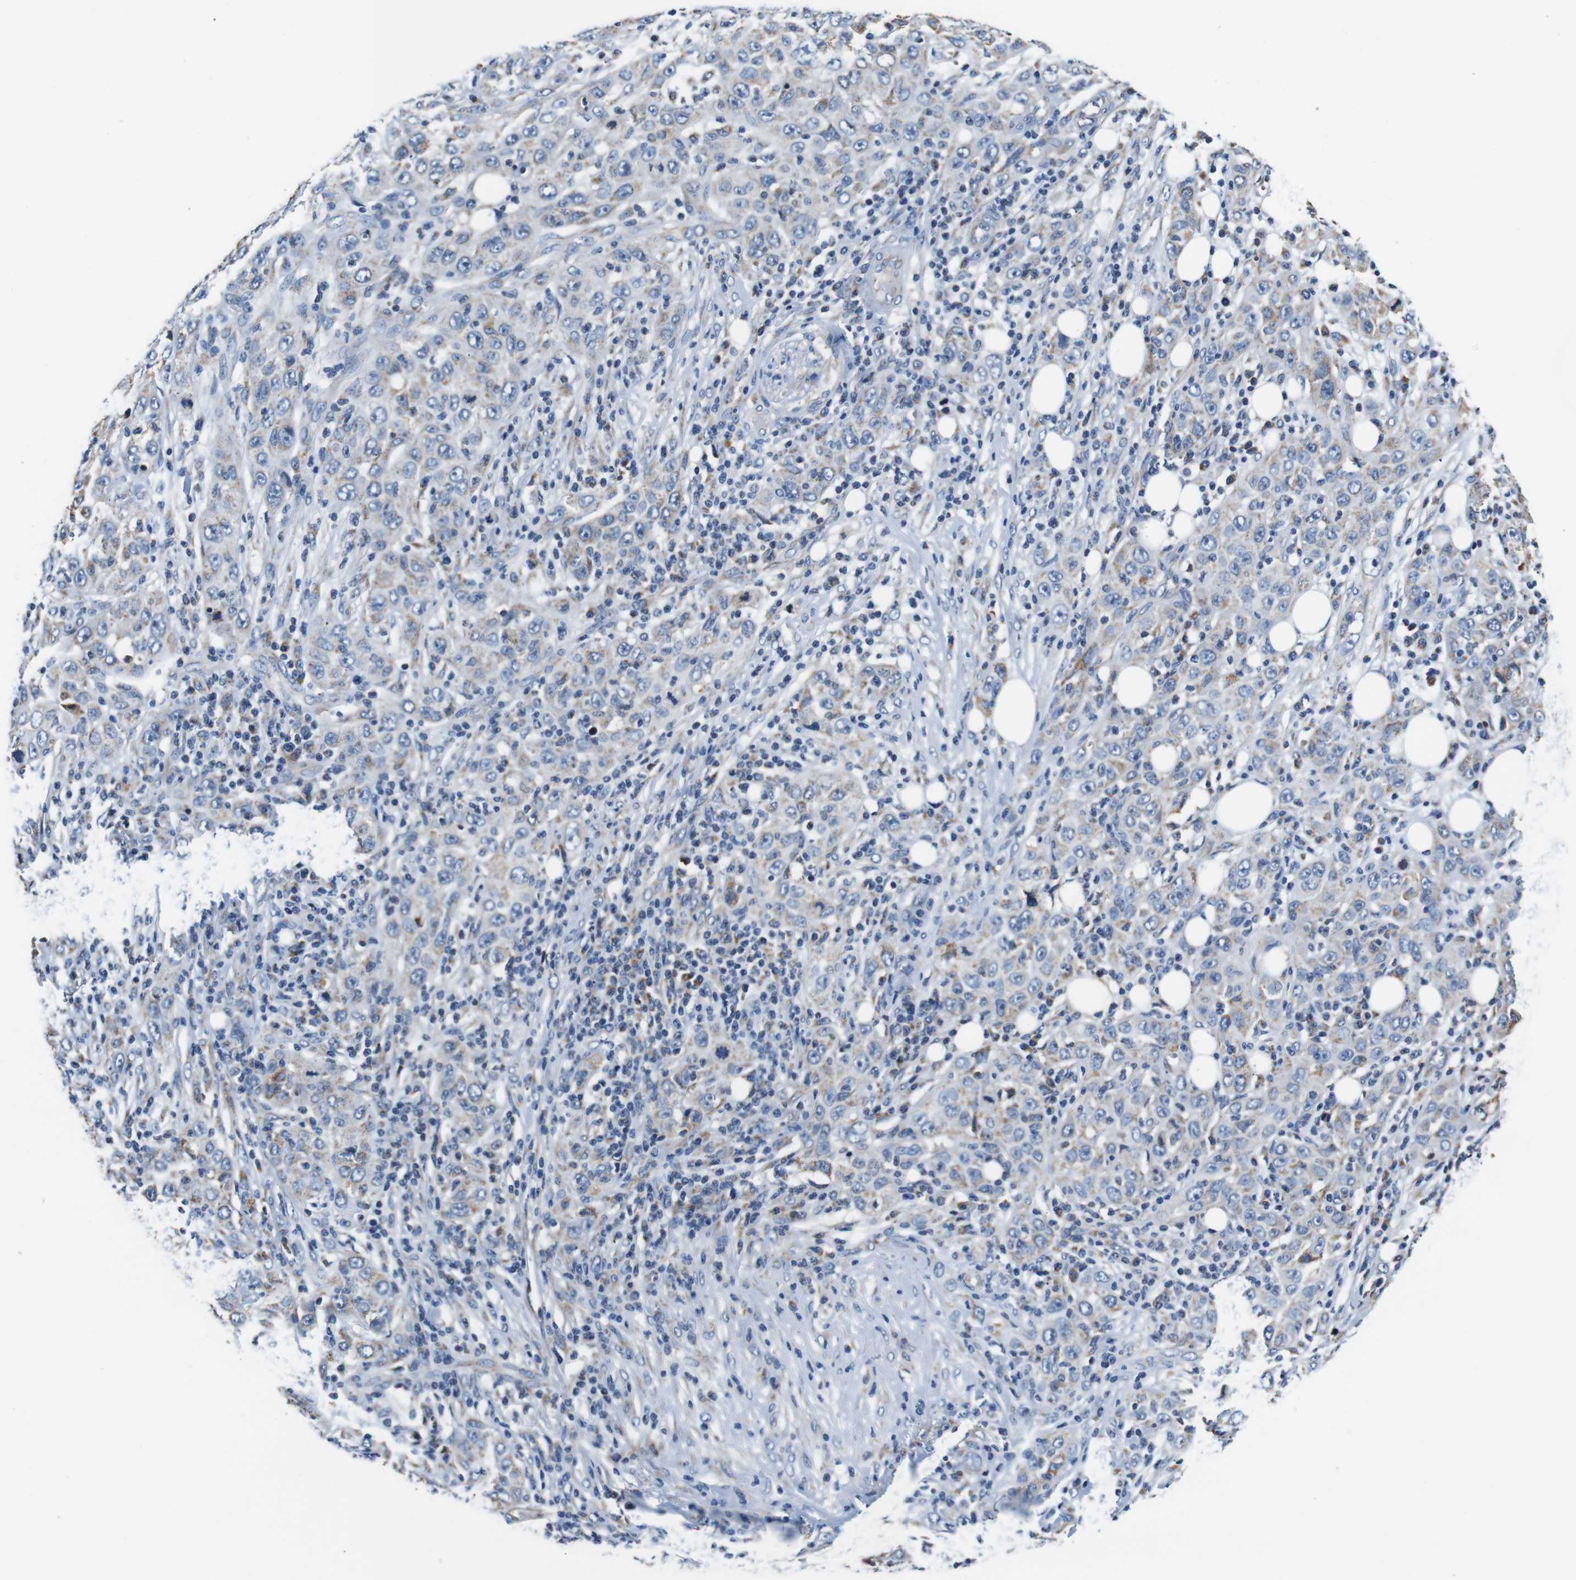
{"staining": {"intensity": "negative", "quantity": "none", "location": "none"}, "tissue": "skin cancer", "cell_type": "Tumor cells", "image_type": "cancer", "snomed": [{"axis": "morphology", "description": "Squamous cell carcinoma, NOS"}, {"axis": "topography", "description": "Skin"}], "caption": "Skin squamous cell carcinoma was stained to show a protein in brown. There is no significant staining in tumor cells.", "gene": "LRP4", "patient": {"sex": "female", "age": 88}}